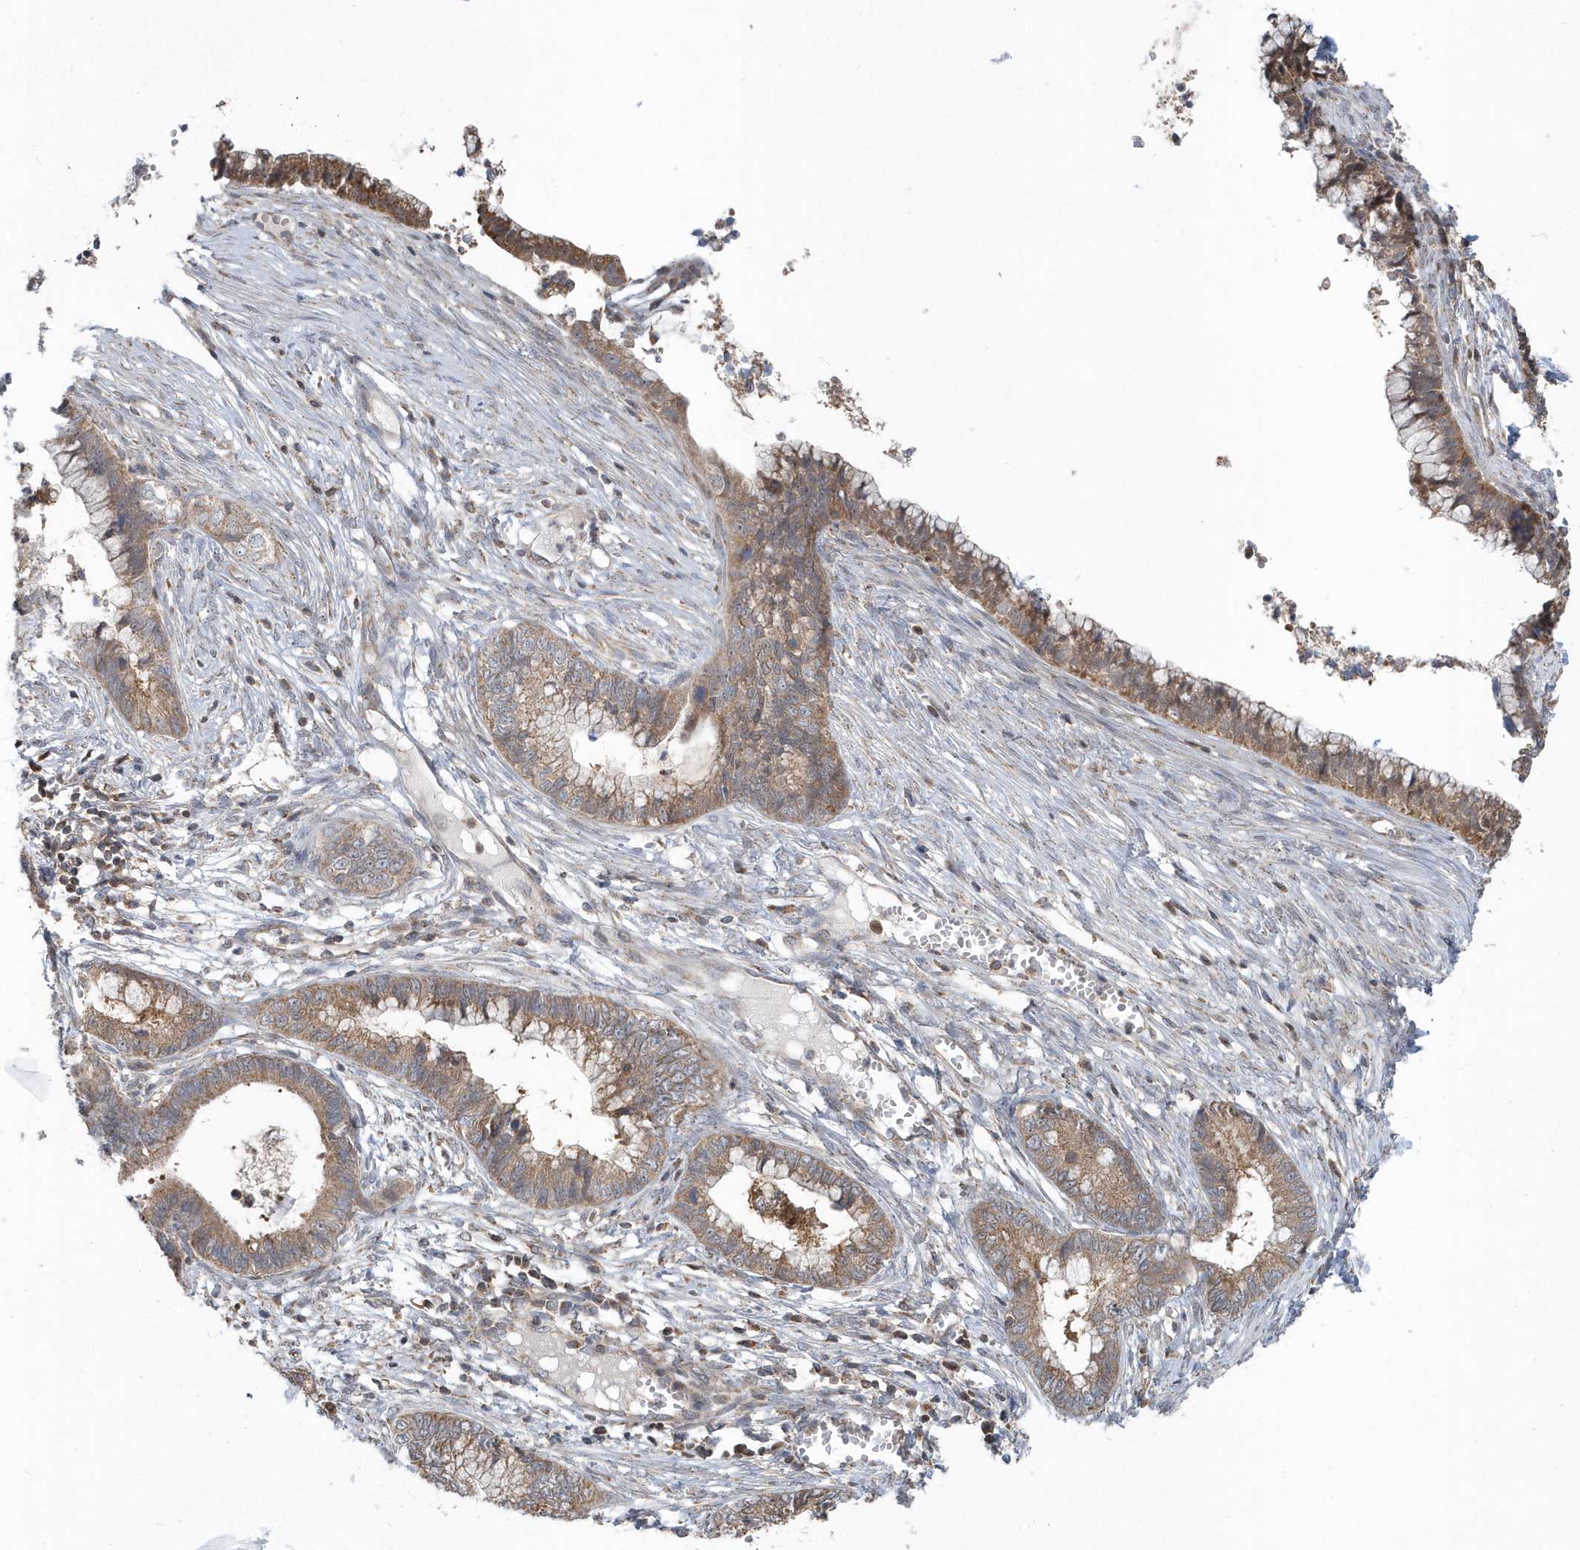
{"staining": {"intensity": "moderate", "quantity": ">75%", "location": "cytoplasmic/membranous"}, "tissue": "cervical cancer", "cell_type": "Tumor cells", "image_type": "cancer", "snomed": [{"axis": "morphology", "description": "Adenocarcinoma, NOS"}, {"axis": "topography", "description": "Cervix"}], "caption": "Cervical cancer stained for a protein (brown) reveals moderate cytoplasmic/membranous positive expression in approximately >75% of tumor cells.", "gene": "PPP1R7", "patient": {"sex": "female", "age": 44}}